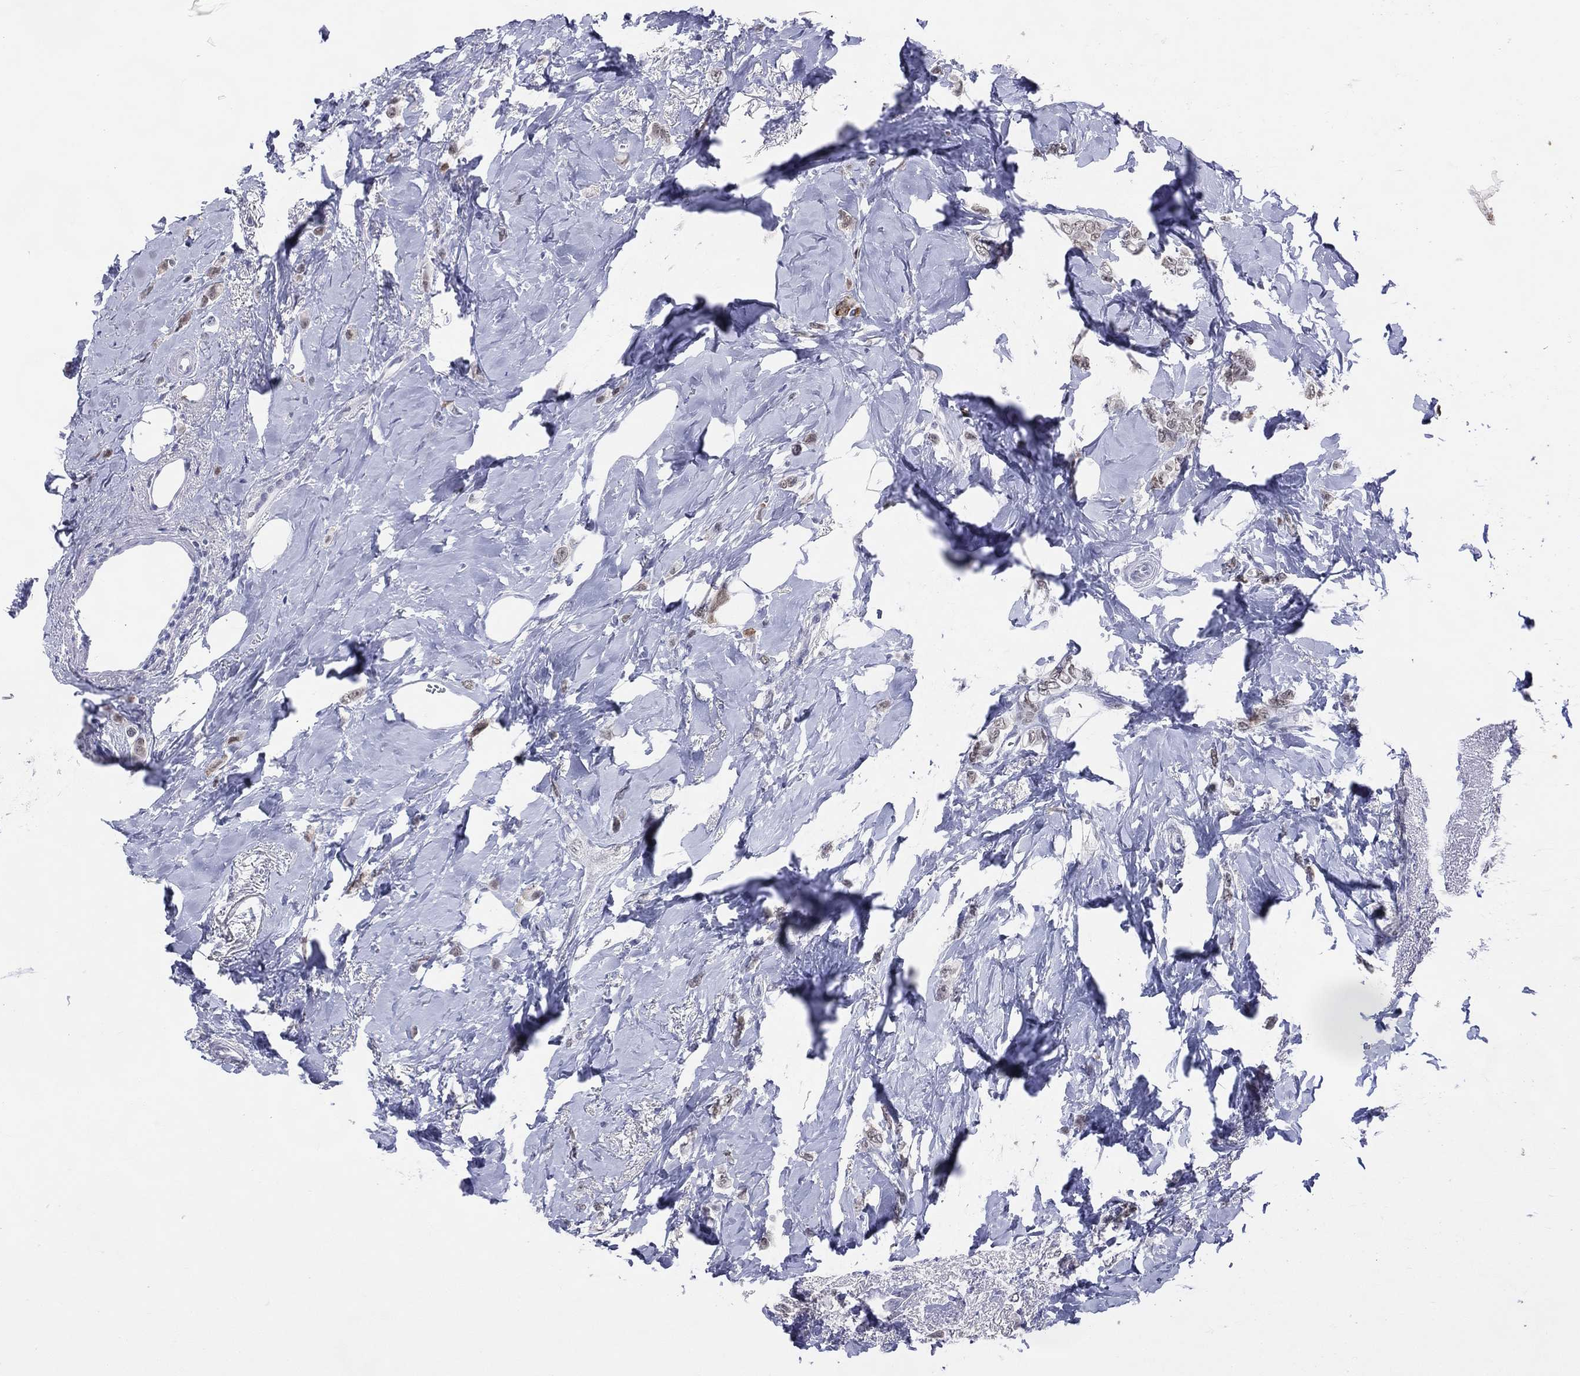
{"staining": {"intensity": "negative", "quantity": "none", "location": "none"}, "tissue": "breast cancer", "cell_type": "Tumor cells", "image_type": "cancer", "snomed": [{"axis": "morphology", "description": "Lobular carcinoma"}, {"axis": "topography", "description": "Breast"}], "caption": "Immunohistochemical staining of human breast lobular carcinoma exhibits no significant expression in tumor cells. (Immunohistochemistry (ihc), brightfield microscopy, high magnification).", "gene": "CFAP58", "patient": {"sex": "female", "age": 66}}